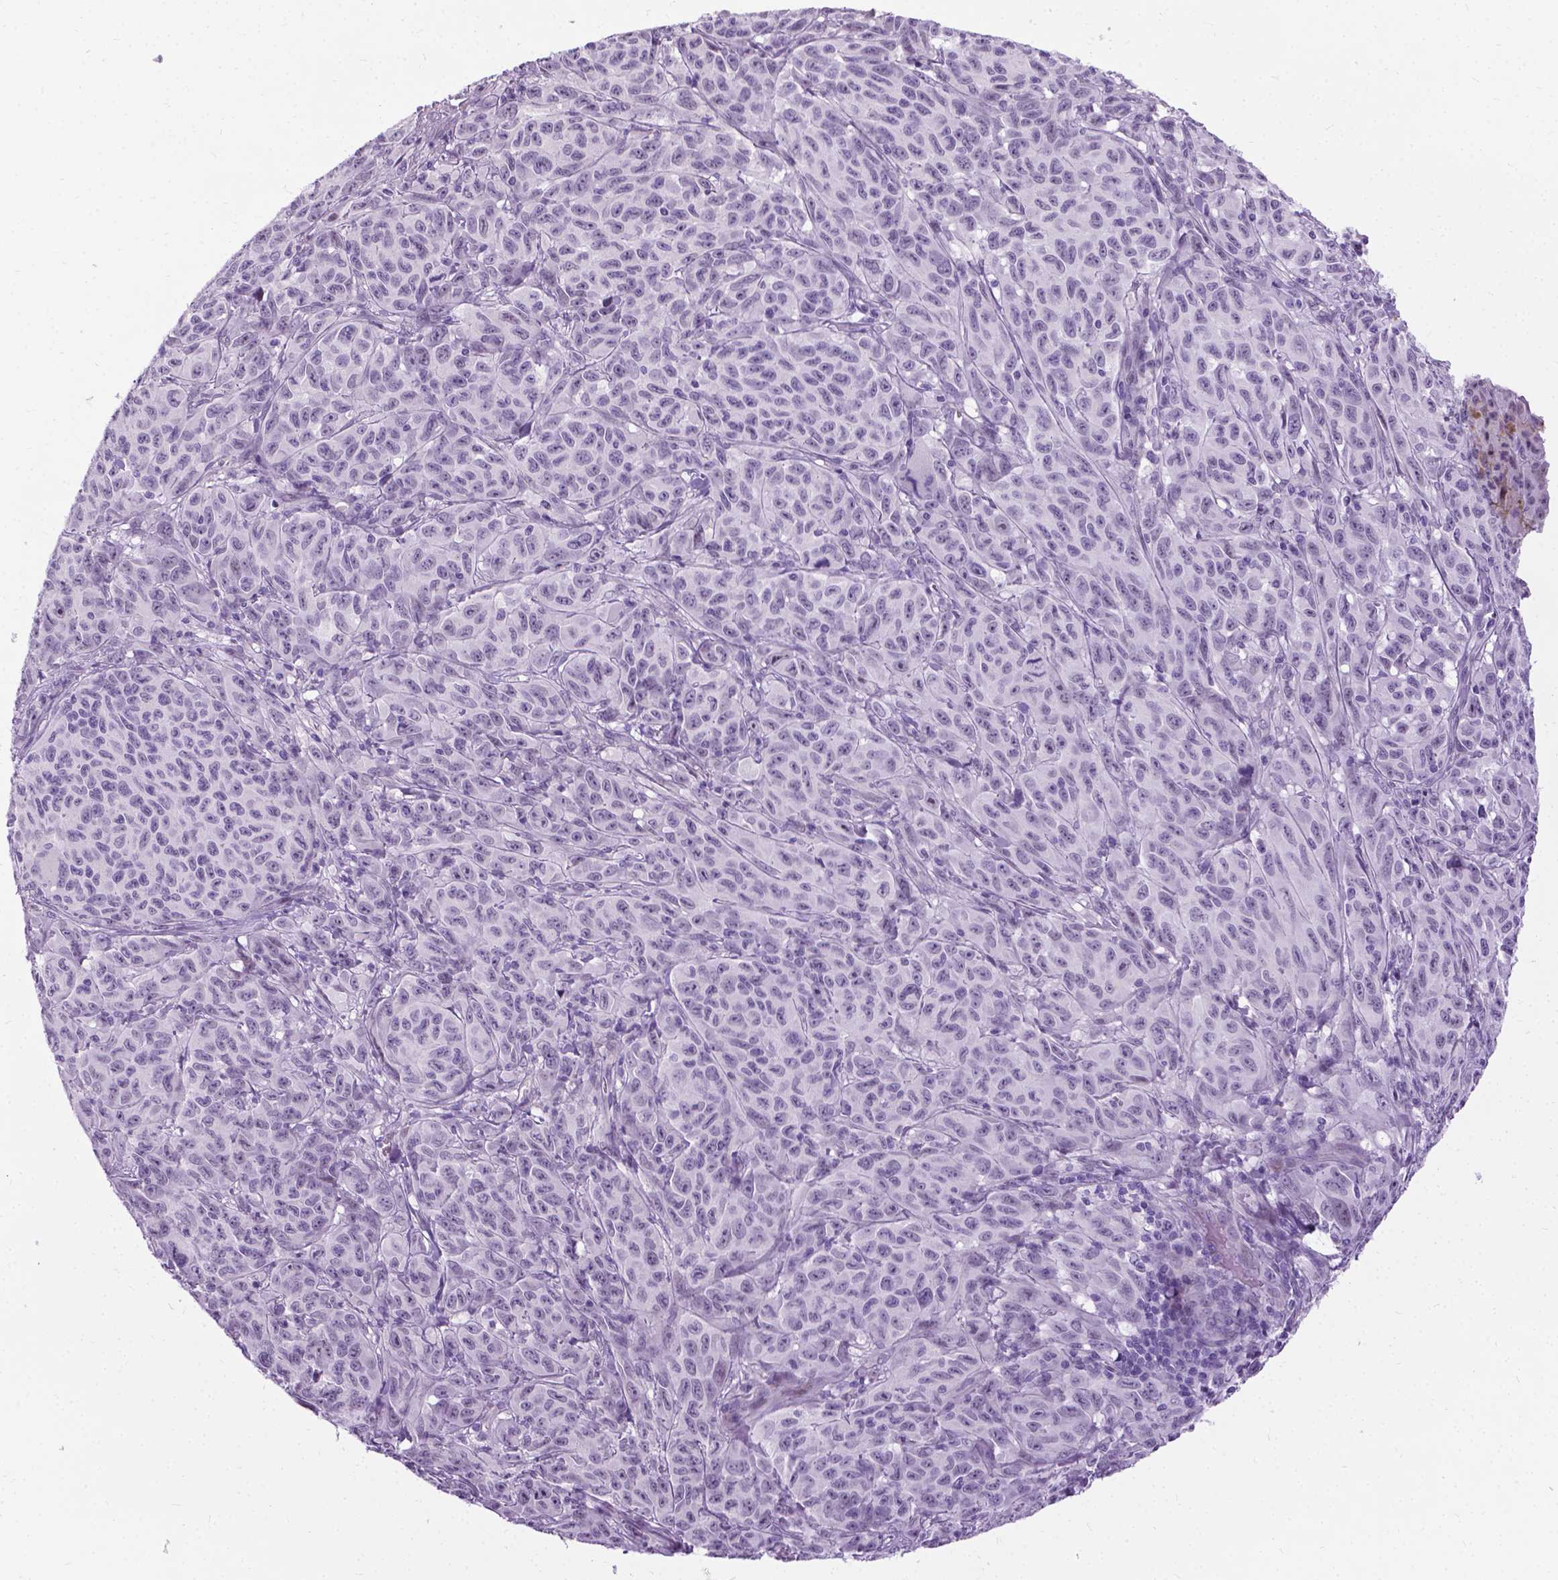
{"staining": {"intensity": "negative", "quantity": "none", "location": "none"}, "tissue": "melanoma", "cell_type": "Tumor cells", "image_type": "cancer", "snomed": [{"axis": "morphology", "description": "Malignant melanoma, NOS"}, {"axis": "topography", "description": "Vulva, labia, clitoris and Bartholin´s gland, NO"}], "caption": "Protein analysis of malignant melanoma displays no significant expression in tumor cells.", "gene": "PROB1", "patient": {"sex": "female", "age": 75}}